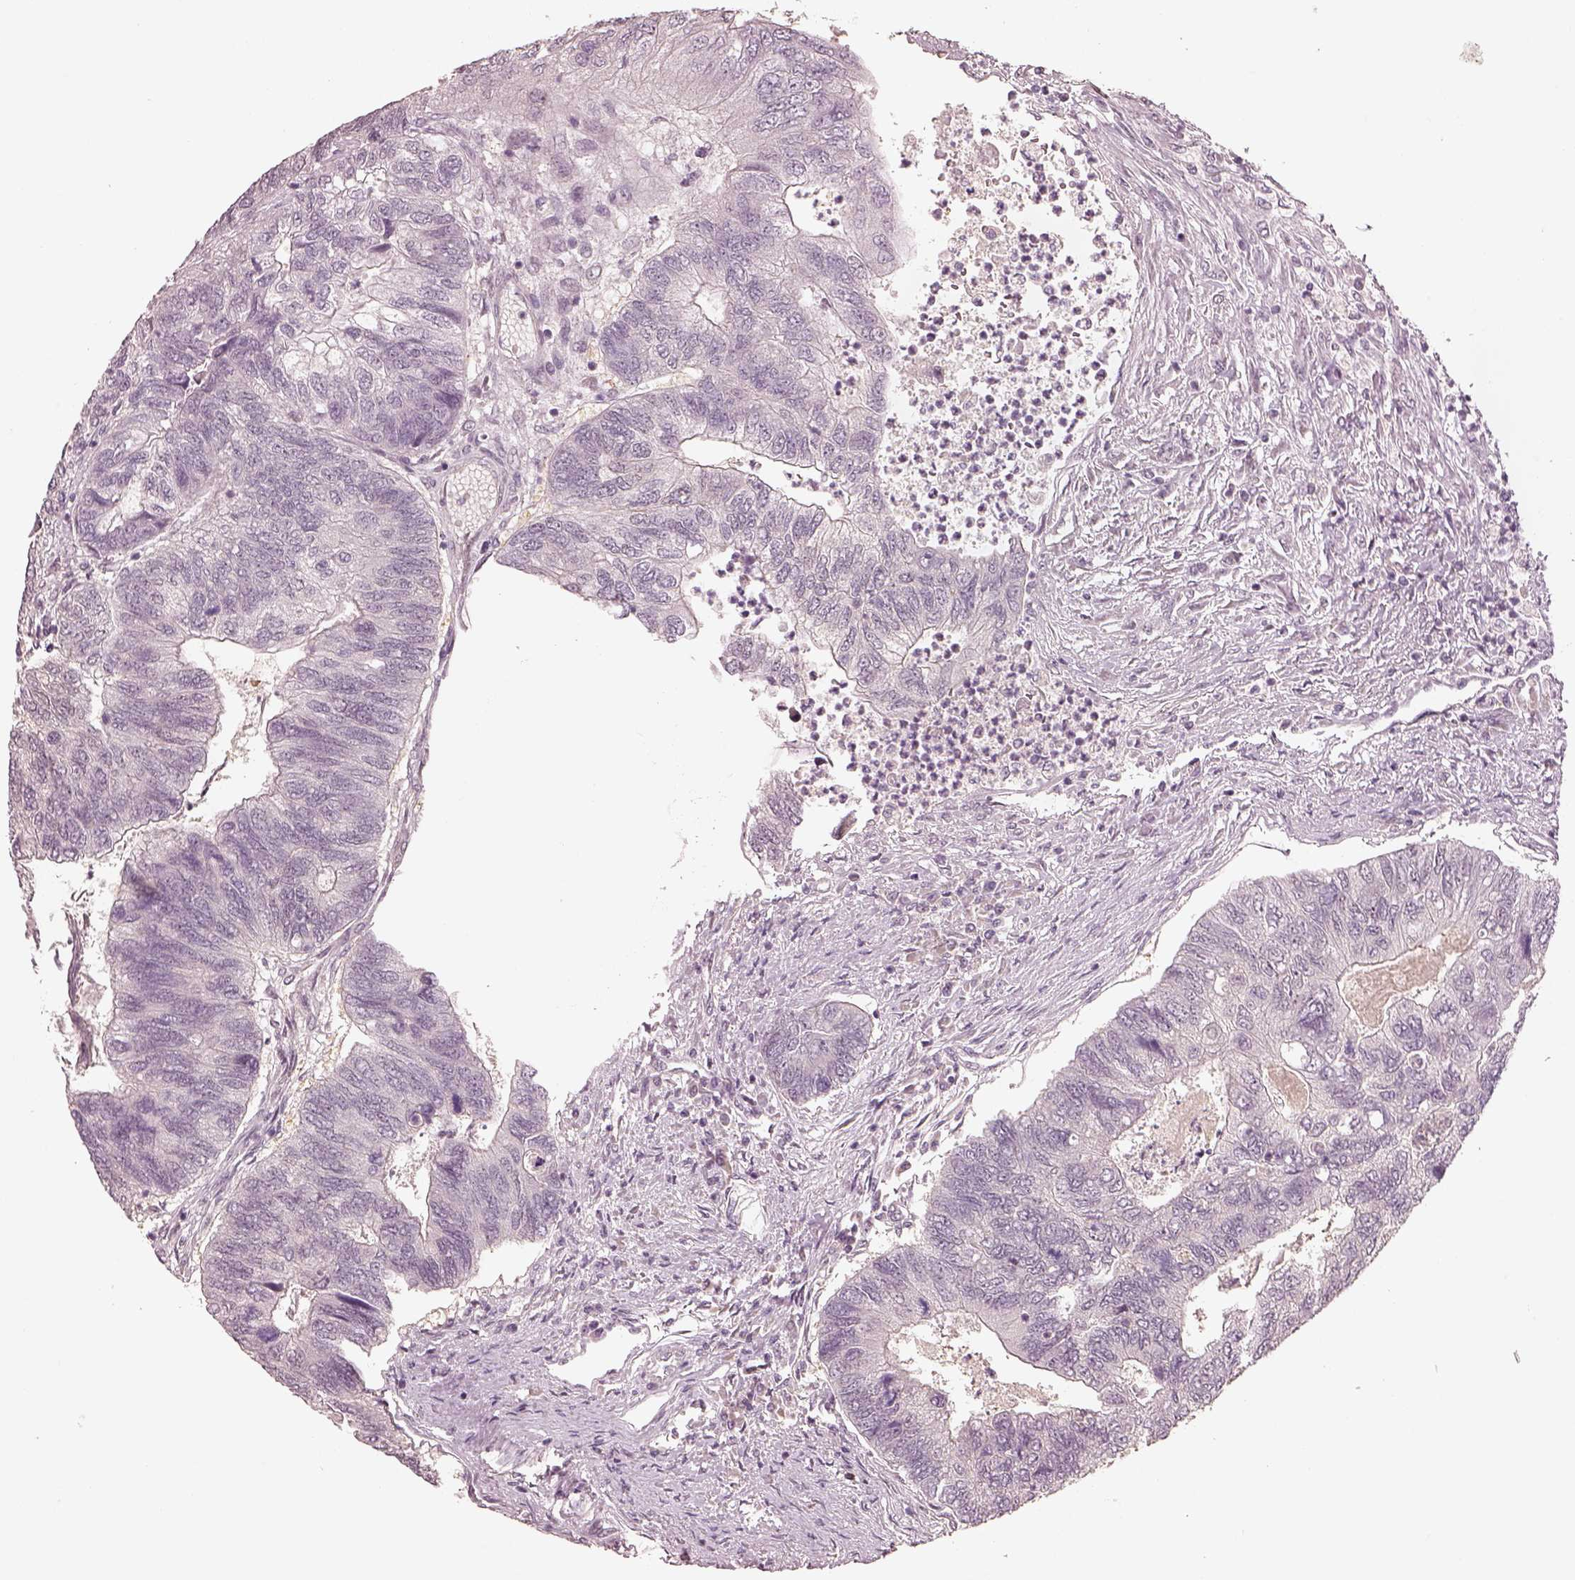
{"staining": {"intensity": "negative", "quantity": "none", "location": "none"}, "tissue": "colorectal cancer", "cell_type": "Tumor cells", "image_type": "cancer", "snomed": [{"axis": "morphology", "description": "Adenocarcinoma, NOS"}, {"axis": "topography", "description": "Colon"}], "caption": "A high-resolution histopathology image shows IHC staining of colorectal cancer, which demonstrates no significant staining in tumor cells. (DAB (3,3'-diaminobenzidine) IHC with hematoxylin counter stain).", "gene": "EGR4", "patient": {"sex": "female", "age": 67}}